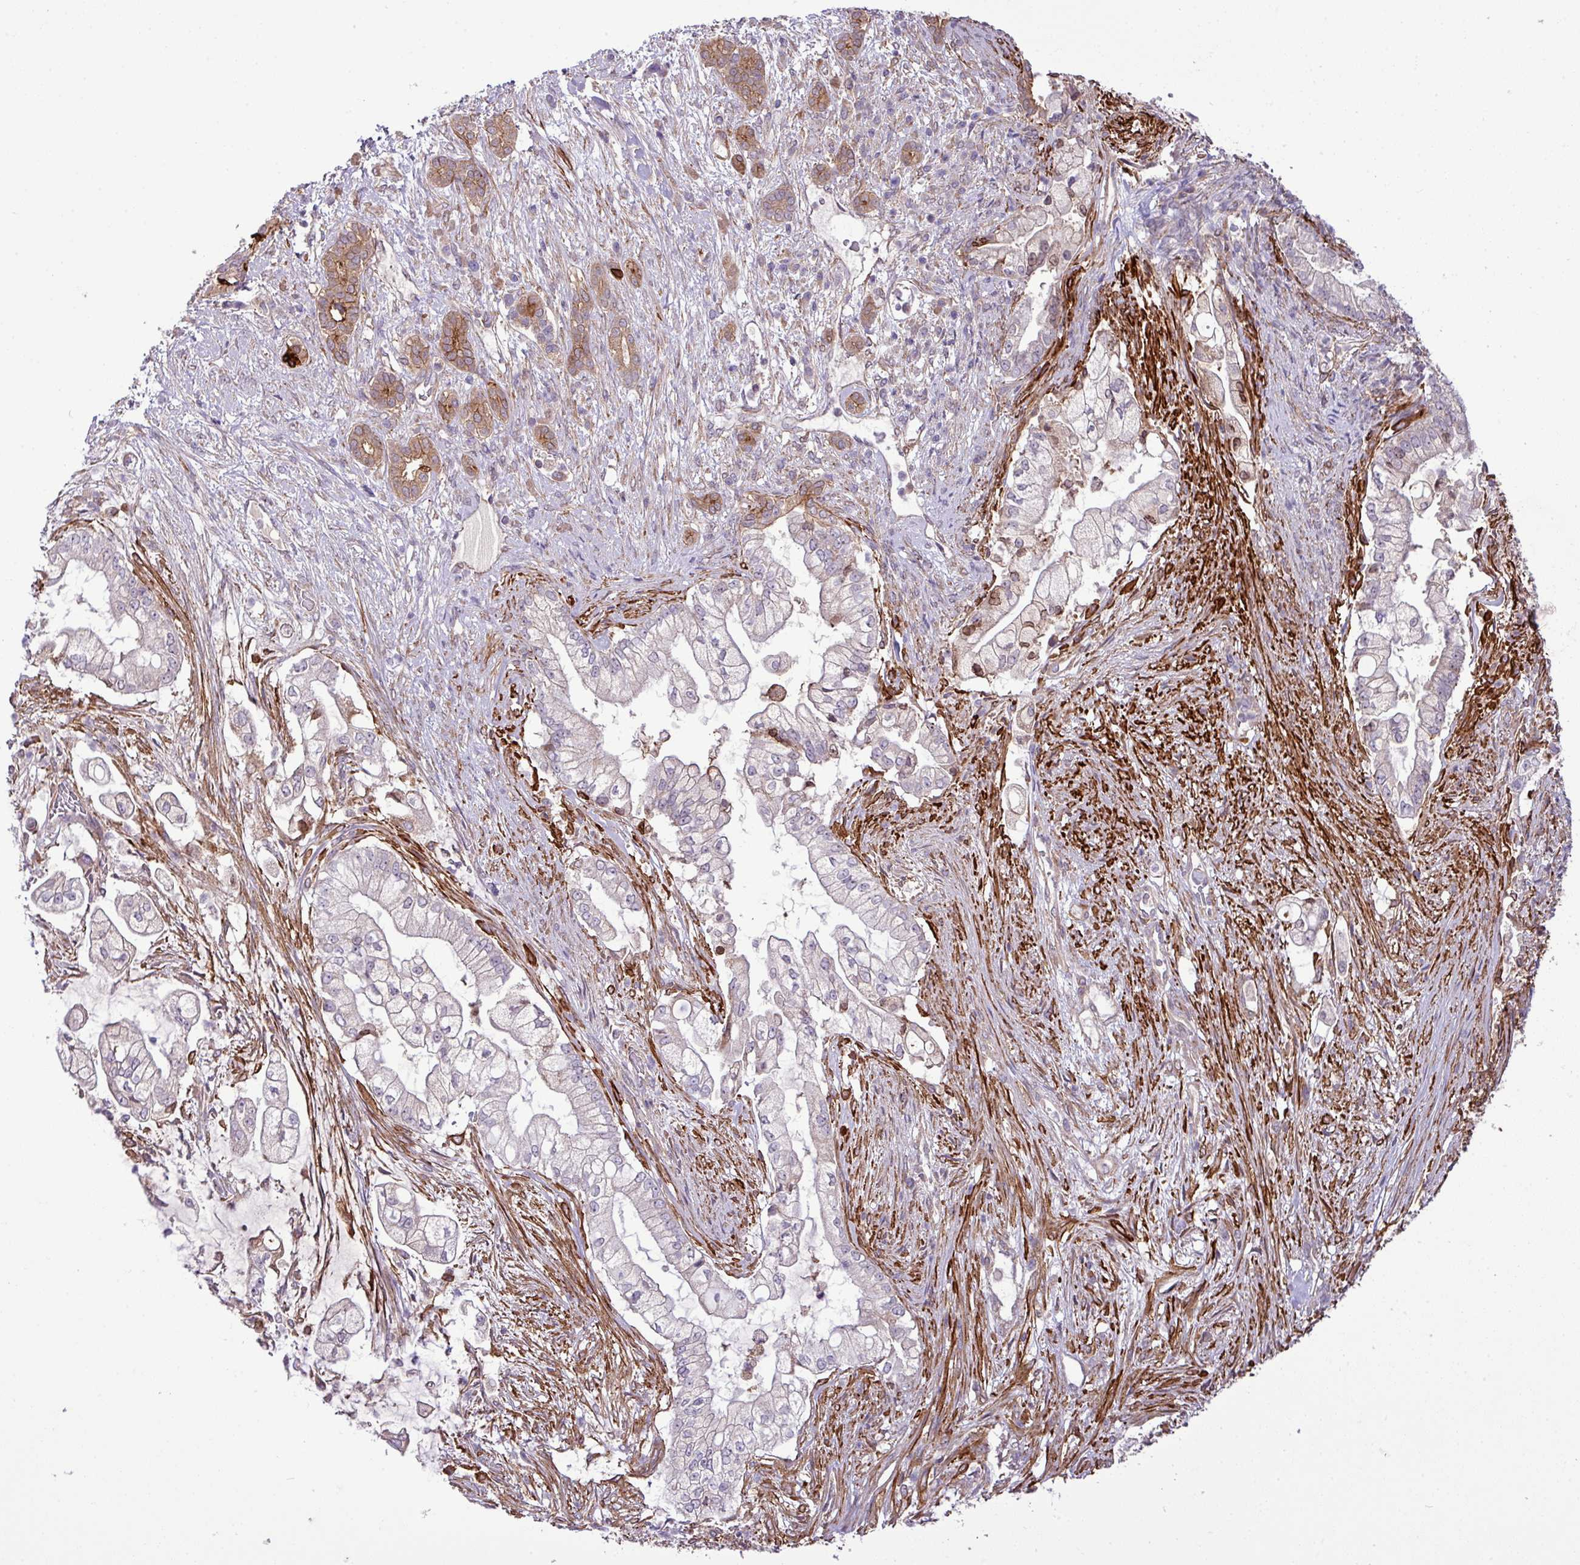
{"staining": {"intensity": "moderate", "quantity": "<25%", "location": "cytoplasmic/membranous"}, "tissue": "pancreatic cancer", "cell_type": "Tumor cells", "image_type": "cancer", "snomed": [{"axis": "morphology", "description": "Adenocarcinoma, NOS"}, {"axis": "topography", "description": "Pancreas"}], "caption": "Immunohistochemical staining of human adenocarcinoma (pancreatic) reveals moderate cytoplasmic/membranous protein expression in about <25% of tumor cells.", "gene": "XIAP", "patient": {"sex": "female", "age": 69}}